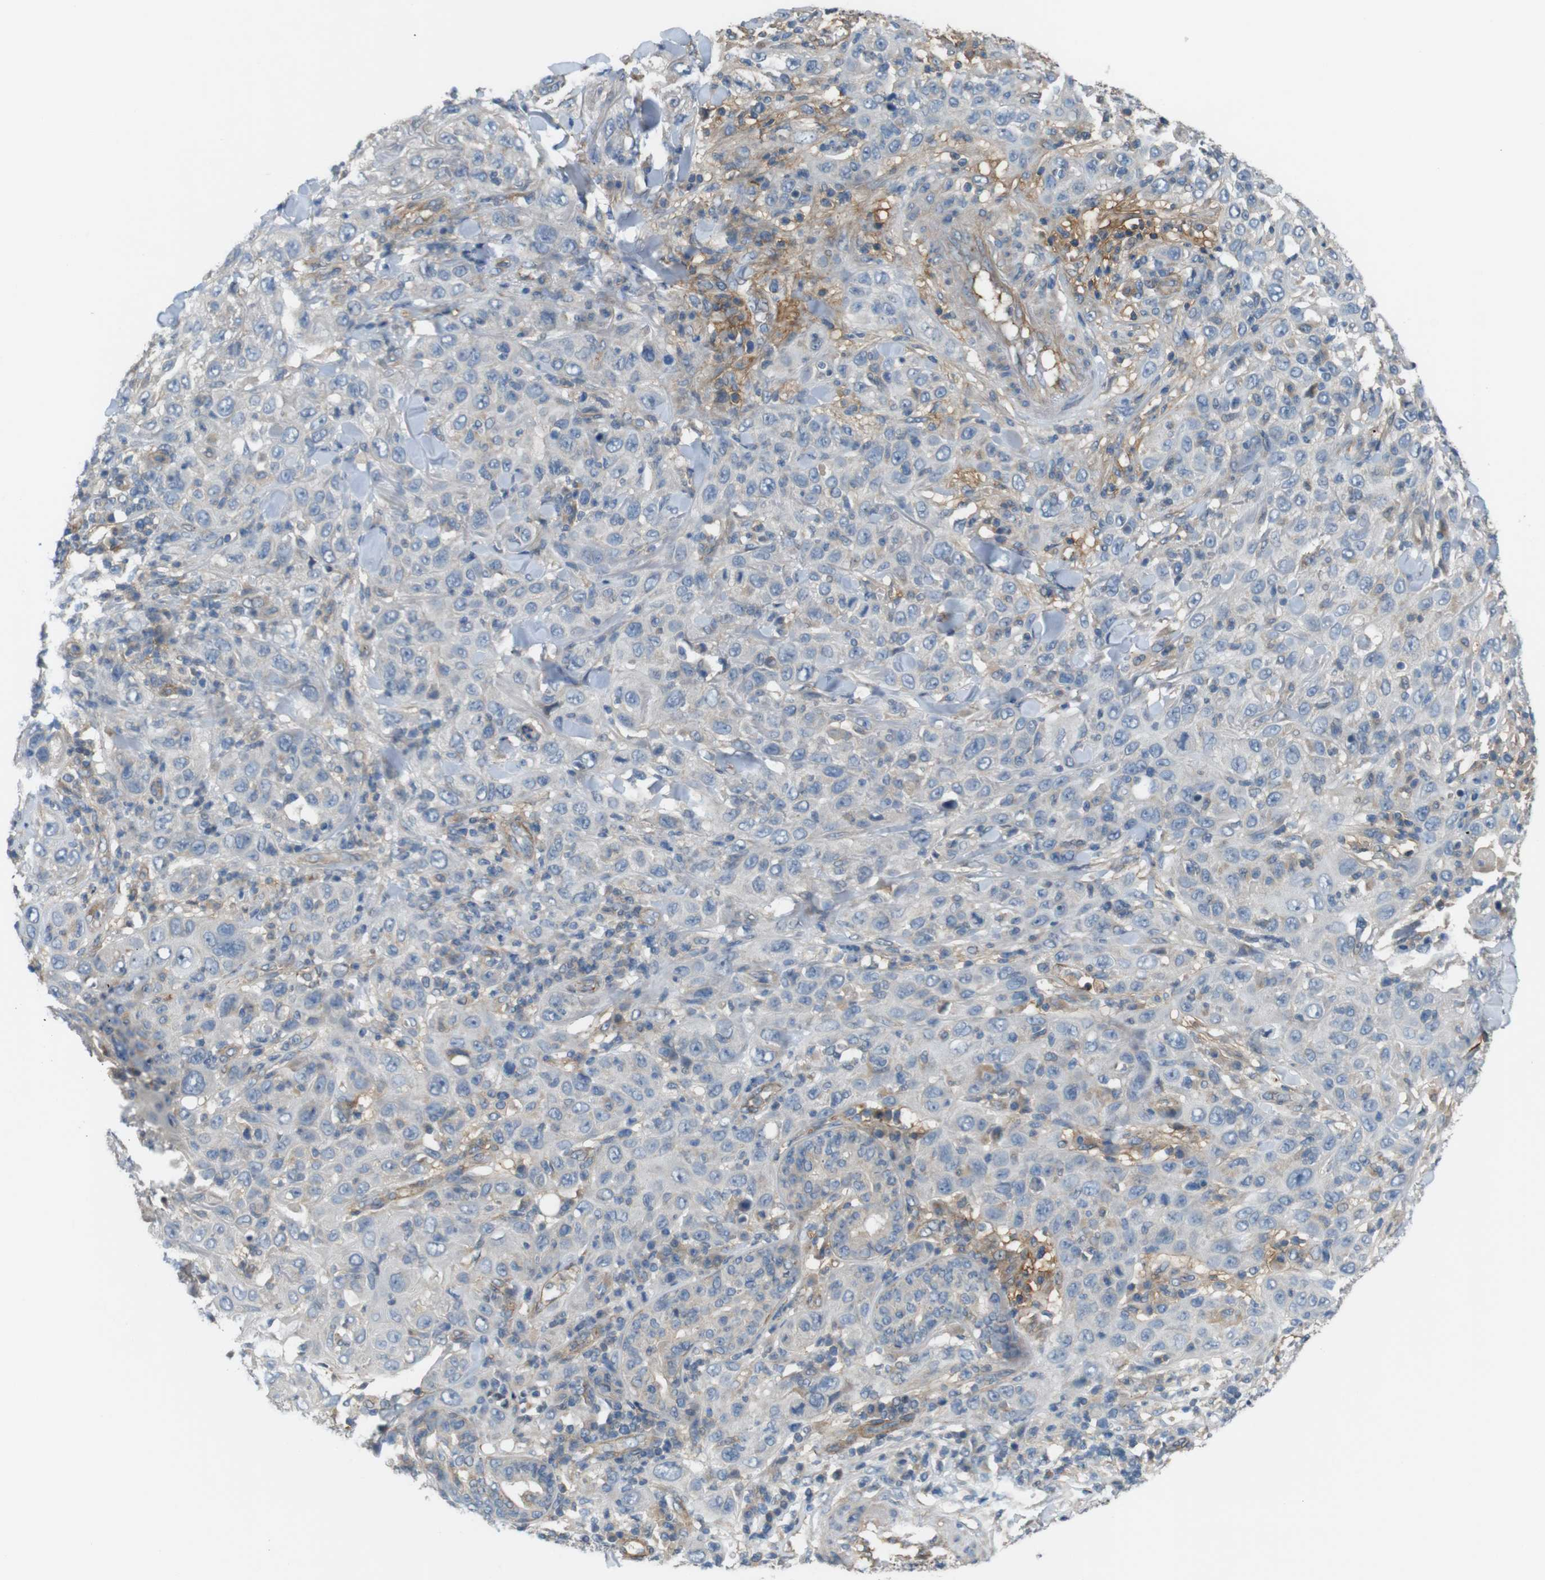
{"staining": {"intensity": "negative", "quantity": "none", "location": "none"}, "tissue": "skin cancer", "cell_type": "Tumor cells", "image_type": "cancer", "snomed": [{"axis": "morphology", "description": "Squamous cell carcinoma, NOS"}, {"axis": "topography", "description": "Skin"}], "caption": "A micrograph of human skin squamous cell carcinoma is negative for staining in tumor cells. The staining was performed using DAB (3,3'-diaminobenzidine) to visualize the protein expression in brown, while the nuclei were stained in blue with hematoxylin (Magnification: 20x).", "gene": "BVES", "patient": {"sex": "female", "age": 88}}